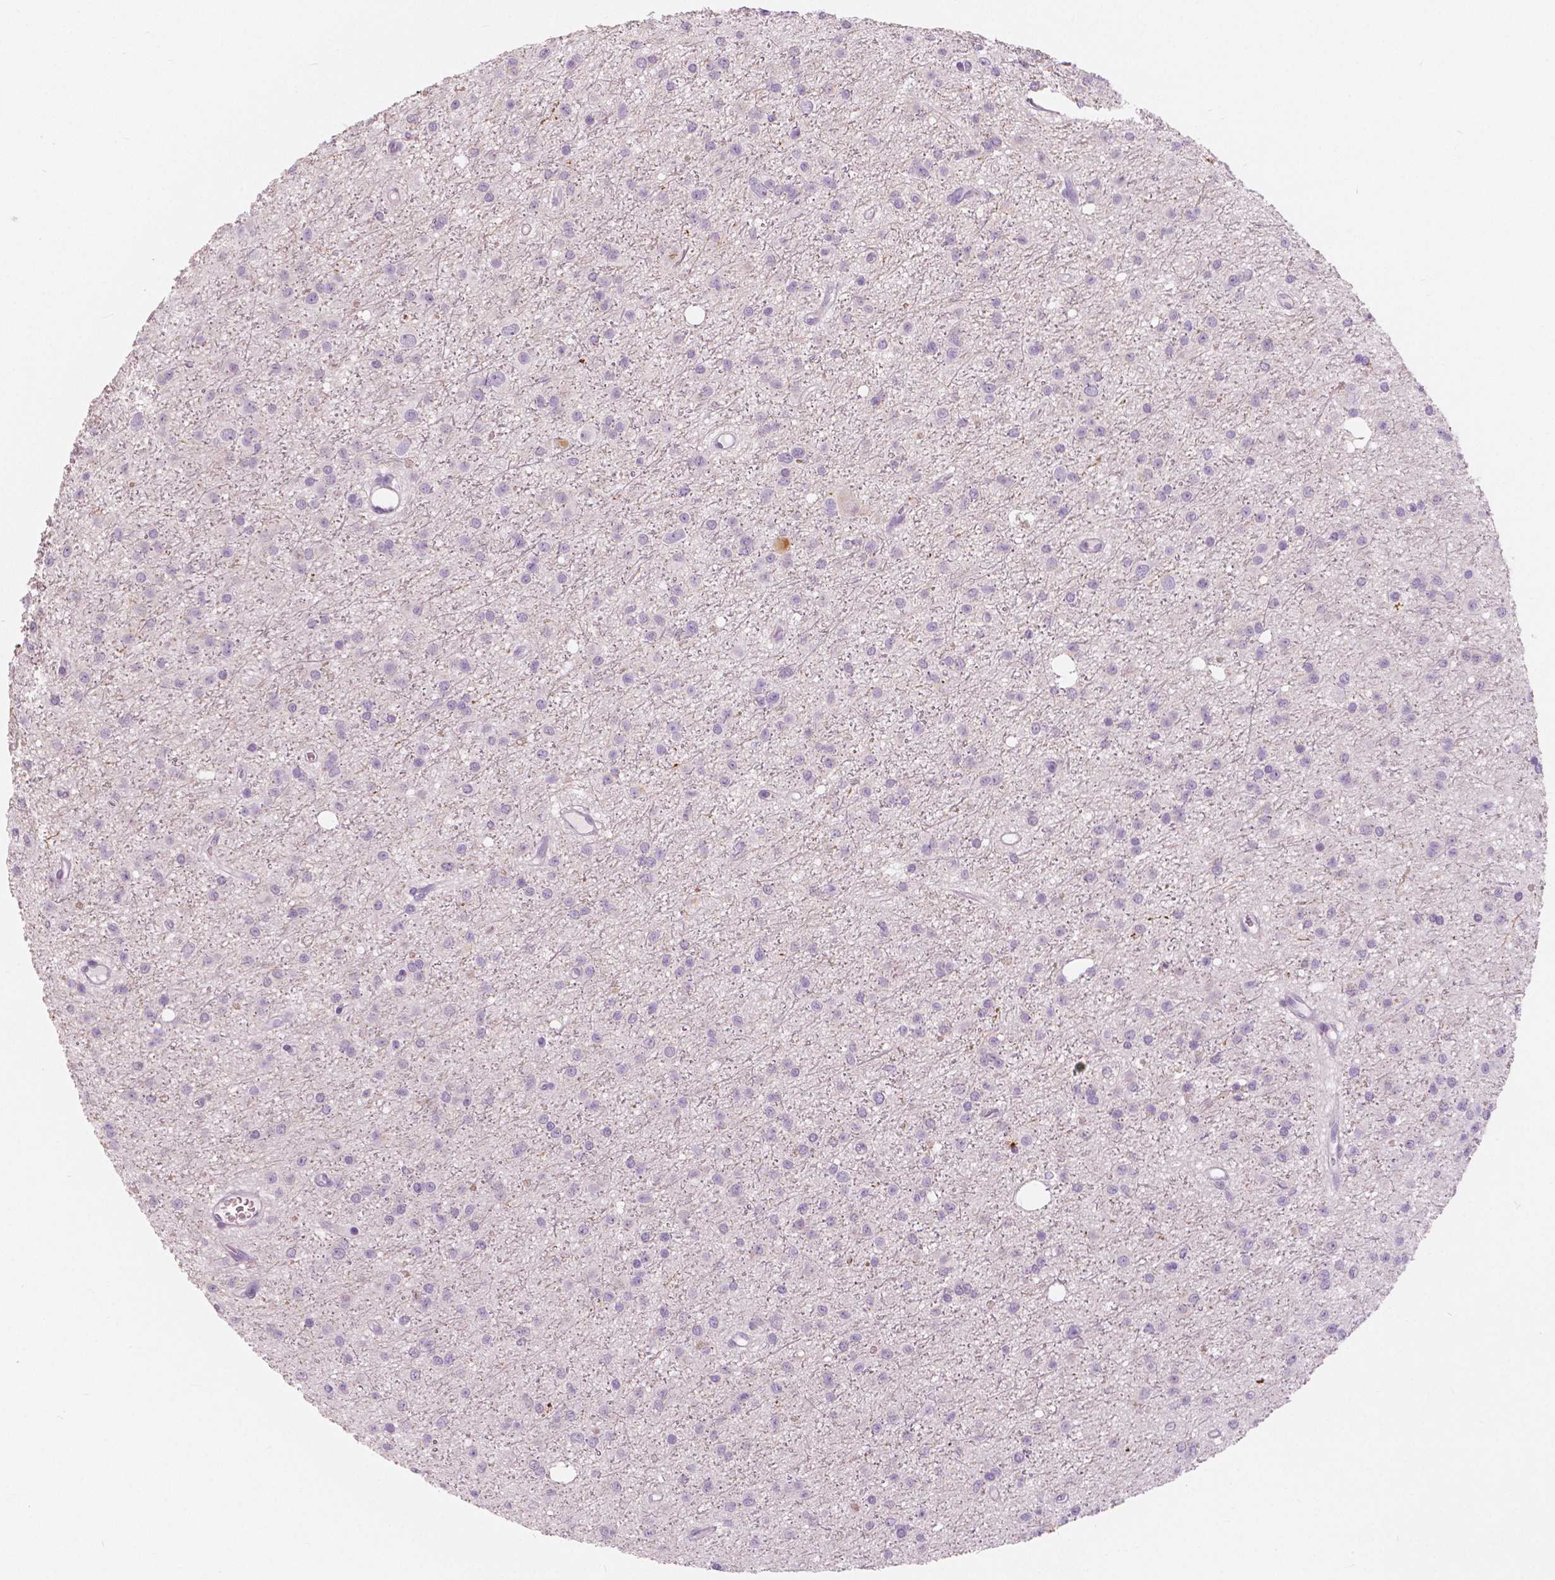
{"staining": {"intensity": "negative", "quantity": "none", "location": "none"}, "tissue": "glioma", "cell_type": "Tumor cells", "image_type": "cancer", "snomed": [{"axis": "morphology", "description": "Glioma, malignant, Low grade"}, {"axis": "topography", "description": "Brain"}], "caption": "IHC photomicrograph of malignant glioma (low-grade) stained for a protein (brown), which shows no staining in tumor cells. Nuclei are stained in blue.", "gene": "A4GNT", "patient": {"sex": "male", "age": 27}}